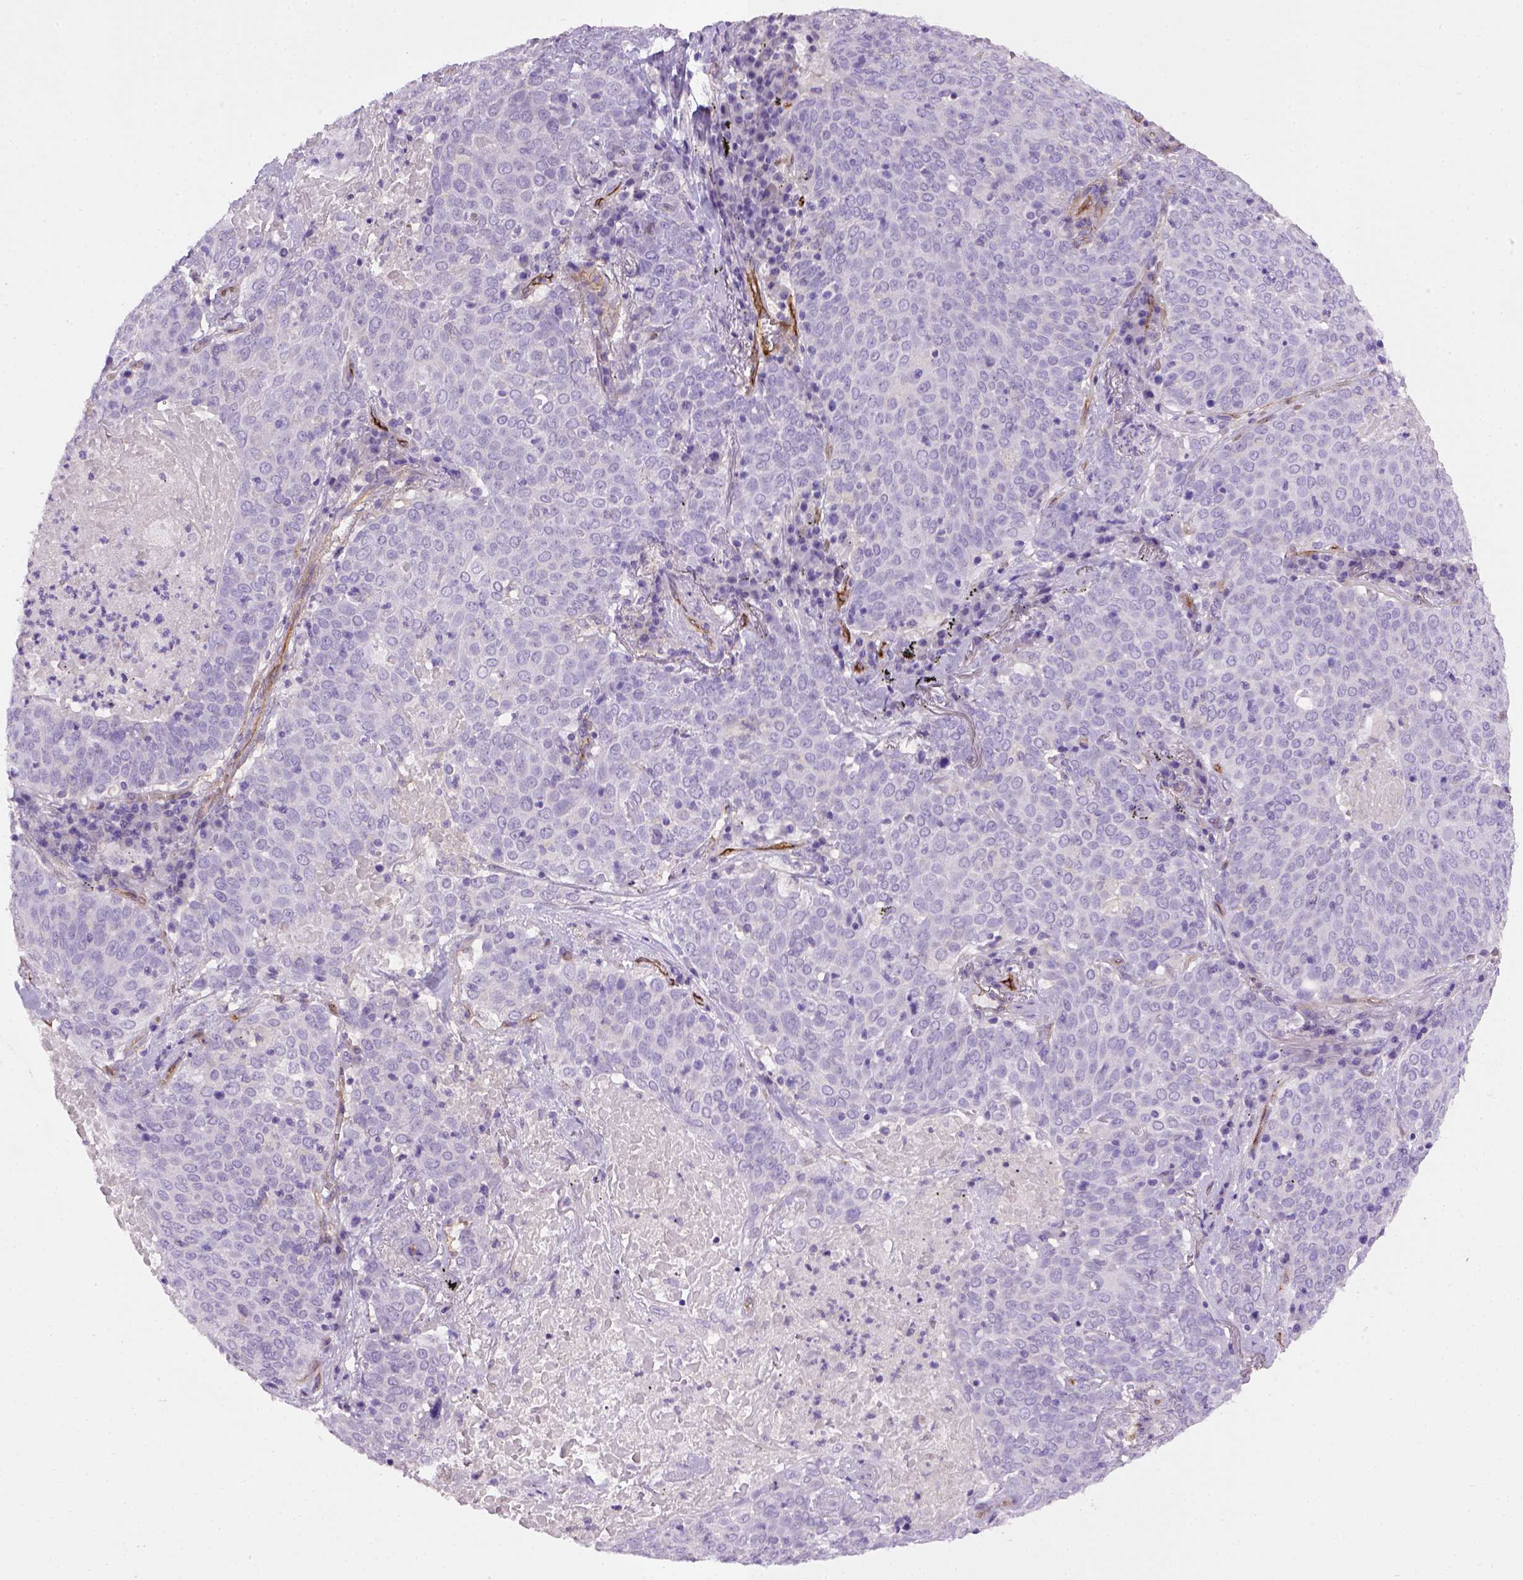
{"staining": {"intensity": "negative", "quantity": "none", "location": "none"}, "tissue": "lung cancer", "cell_type": "Tumor cells", "image_type": "cancer", "snomed": [{"axis": "morphology", "description": "Squamous cell carcinoma, NOS"}, {"axis": "topography", "description": "Lung"}], "caption": "Protein analysis of lung squamous cell carcinoma shows no significant staining in tumor cells.", "gene": "ENG", "patient": {"sex": "male", "age": 82}}